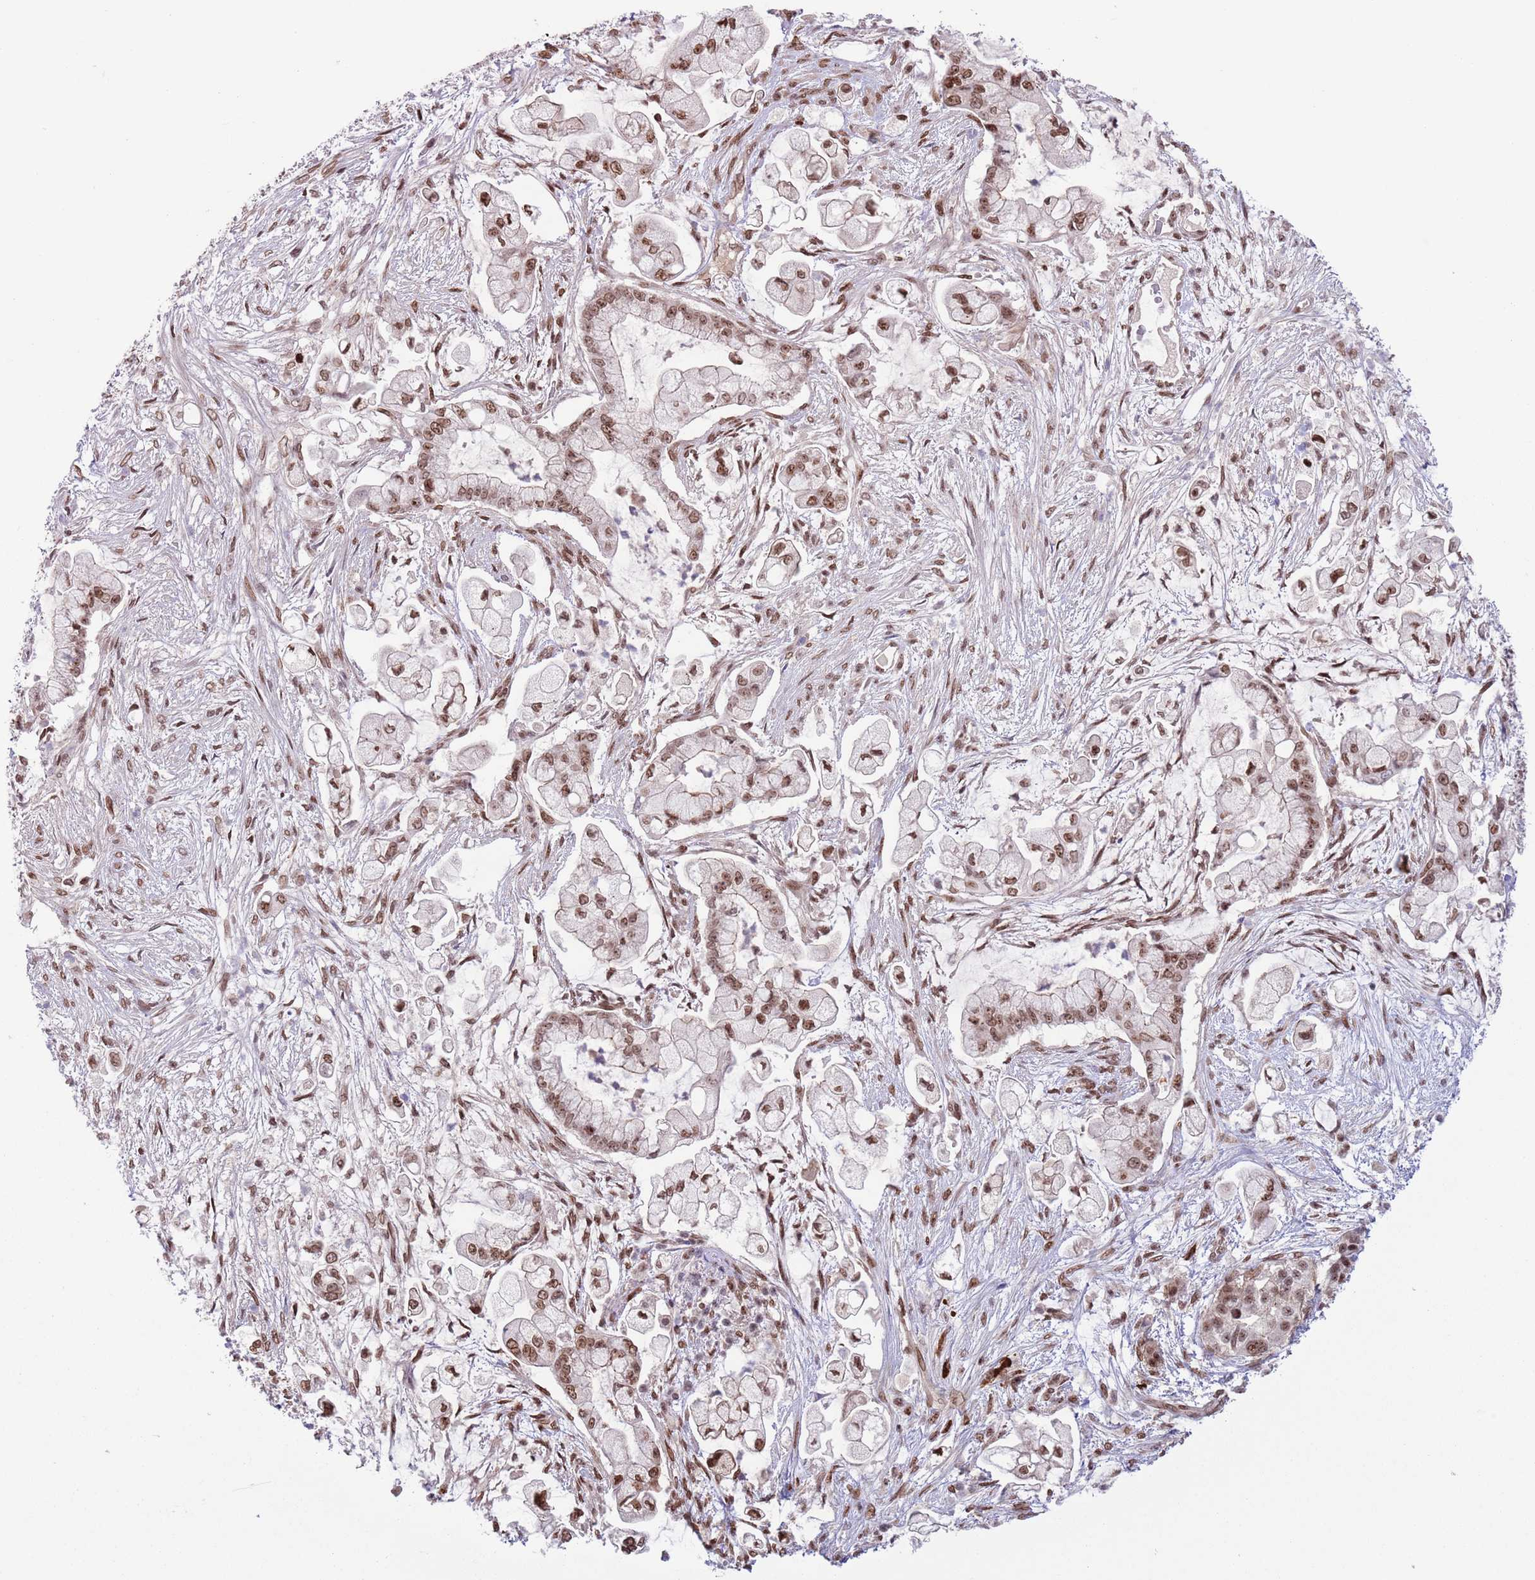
{"staining": {"intensity": "moderate", "quantity": ">75%", "location": "nuclear"}, "tissue": "pancreatic cancer", "cell_type": "Tumor cells", "image_type": "cancer", "snomed": [{"axis": "morphology", "description": "Adenocarcinoma, NOS"}, {"axis": "topography", "description": "Pancreas"}], "caption": "IHC image of neoplastic tissue: human pancreatic adenocarcinoma stained using immunohistochemistry (IHC) reveals medium levels of moderate protein expression localized specifically in the nuclear of tumor cells, appearing as a nuclear brown color.", "gene": "SIPA1L3", "patient": {"sex": "female", "age": 69}}